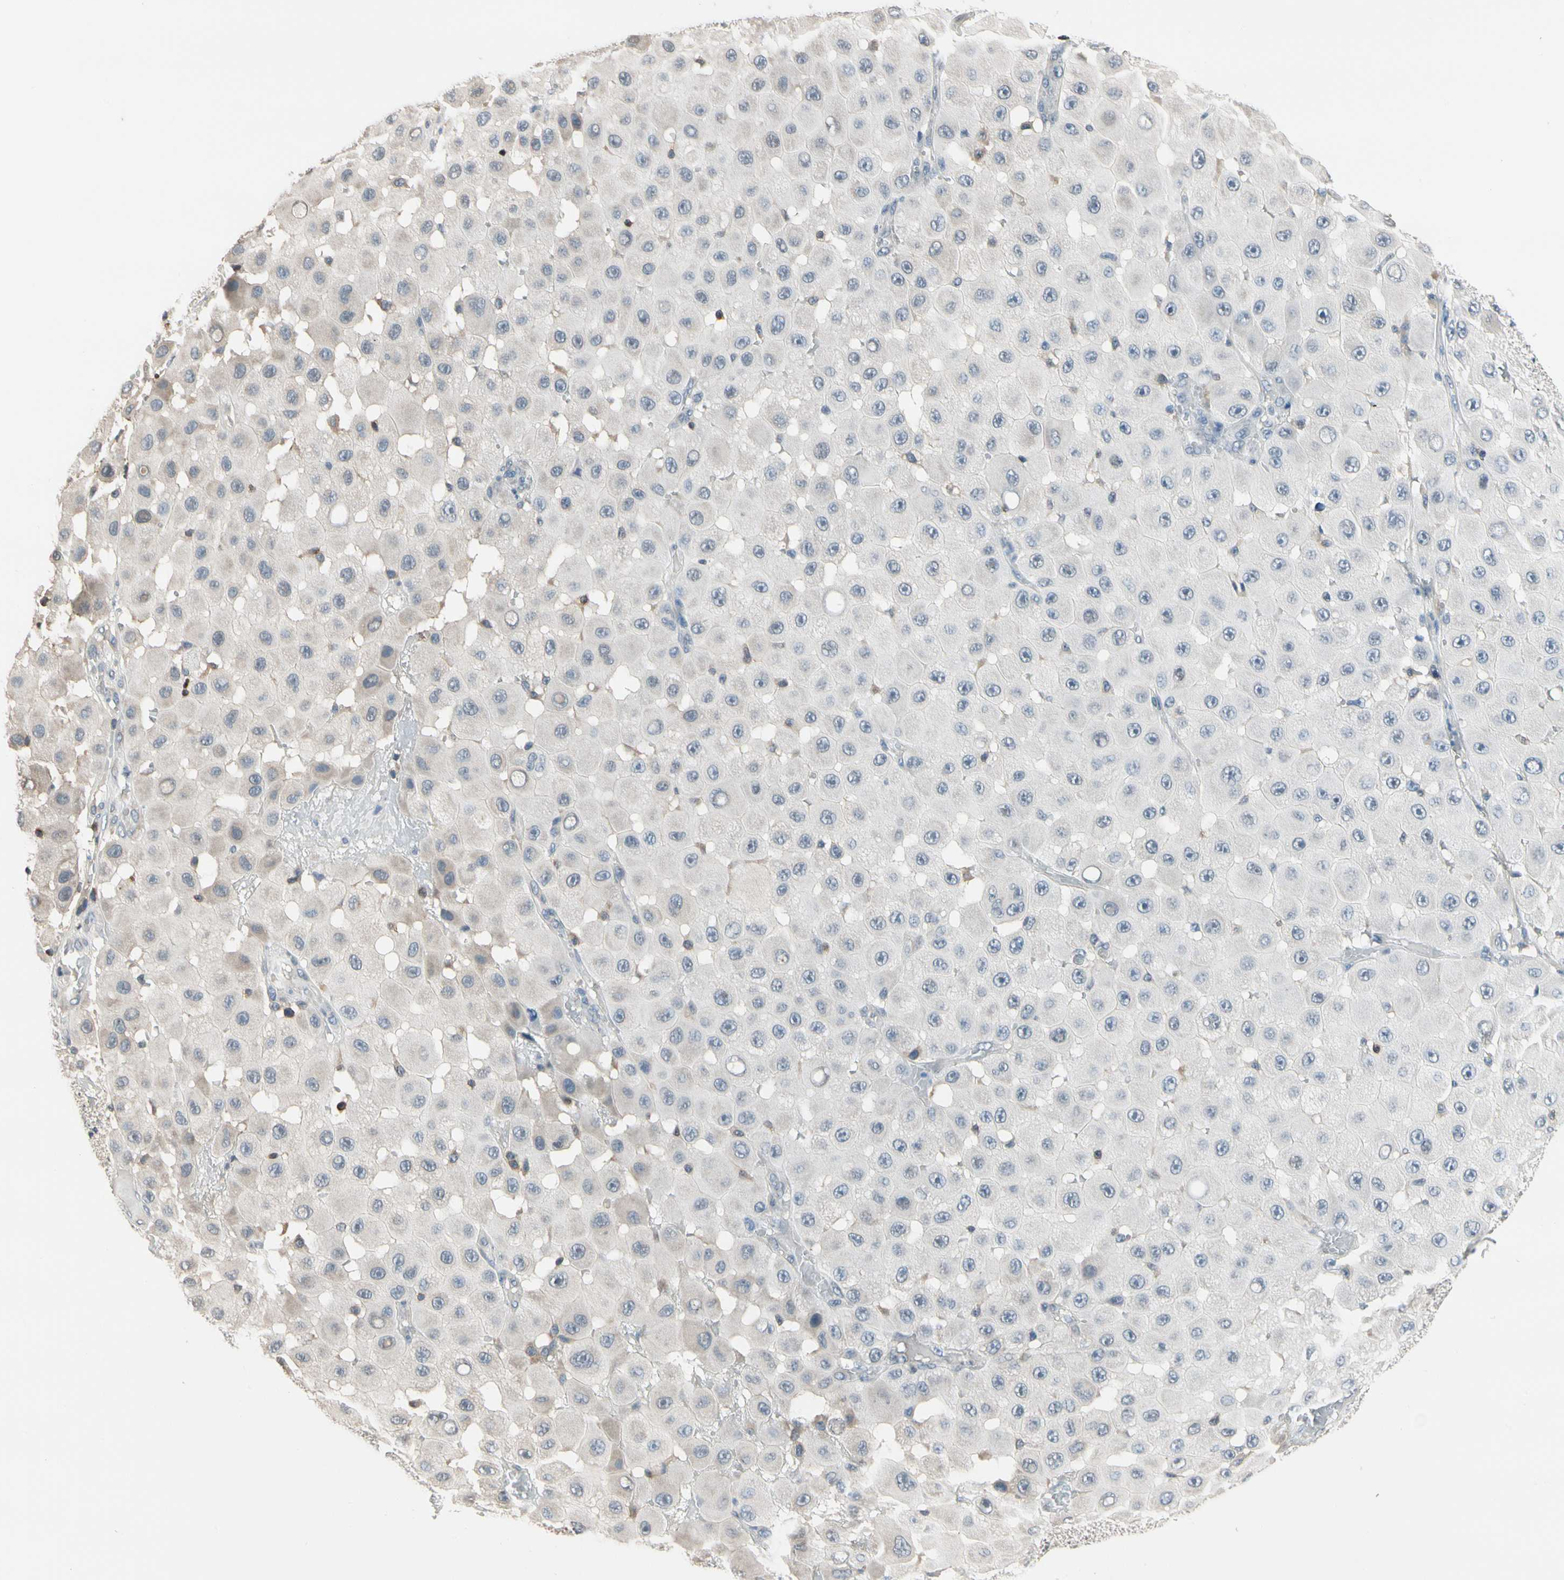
{"staining": {"intensity": "weak", "quantity": "<25%", "location": "cytoplasmic/membranous"}, "tissue": "melanoma", "cell_type": "Tumor cells", "image_type": "cancer", "snomed": [{"axis": "morphology", "description": "Malignant melanoma, NOS"}, {"axis": "topography", "description": "Skin"}], "caption": "Human melanoma stained for a protein using immunohistochemistry (IHC) shows no positivity in tumor cells.", "gene": "NFATC2", "patient": {"sex": "female", "age": 81}}